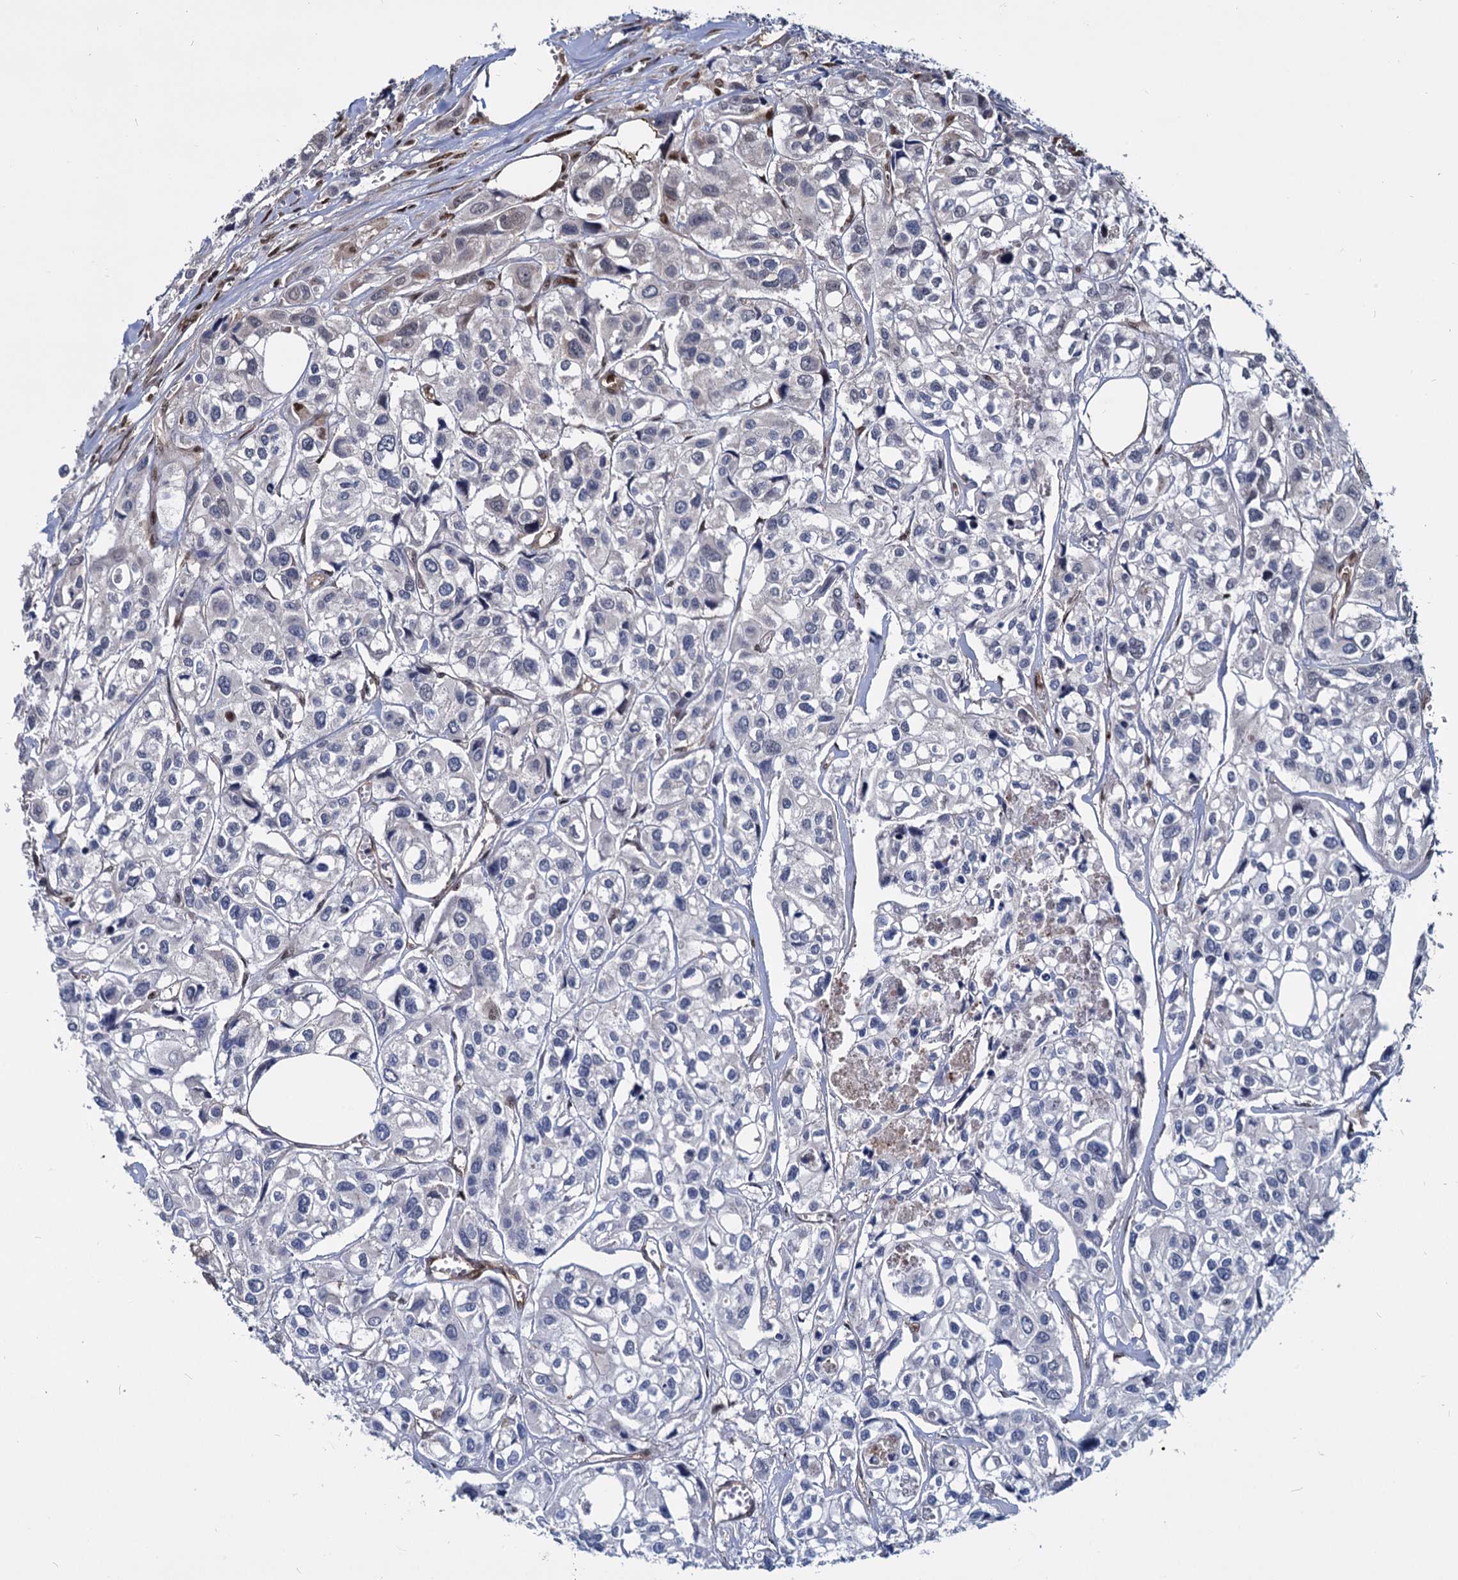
{"staining": {"intensity": "negative", "quantity": "none", "location": "none"}, "tissue": "urothelial cancer", "cell_type": "Tumor cells", "image_type": "cancer", "snomed": [{"axis": "morphology", "description": "Urothelial carcinoma, High grade"}, {"axis": "topography", "description": "Urinary bladder"}], "caption": "Protein analysis of high-grade urothelial carcinoma shows no significant staining in tumor cells.", "gene": "UBLCP1", "patient": {"sex": "male", "age": 67}}